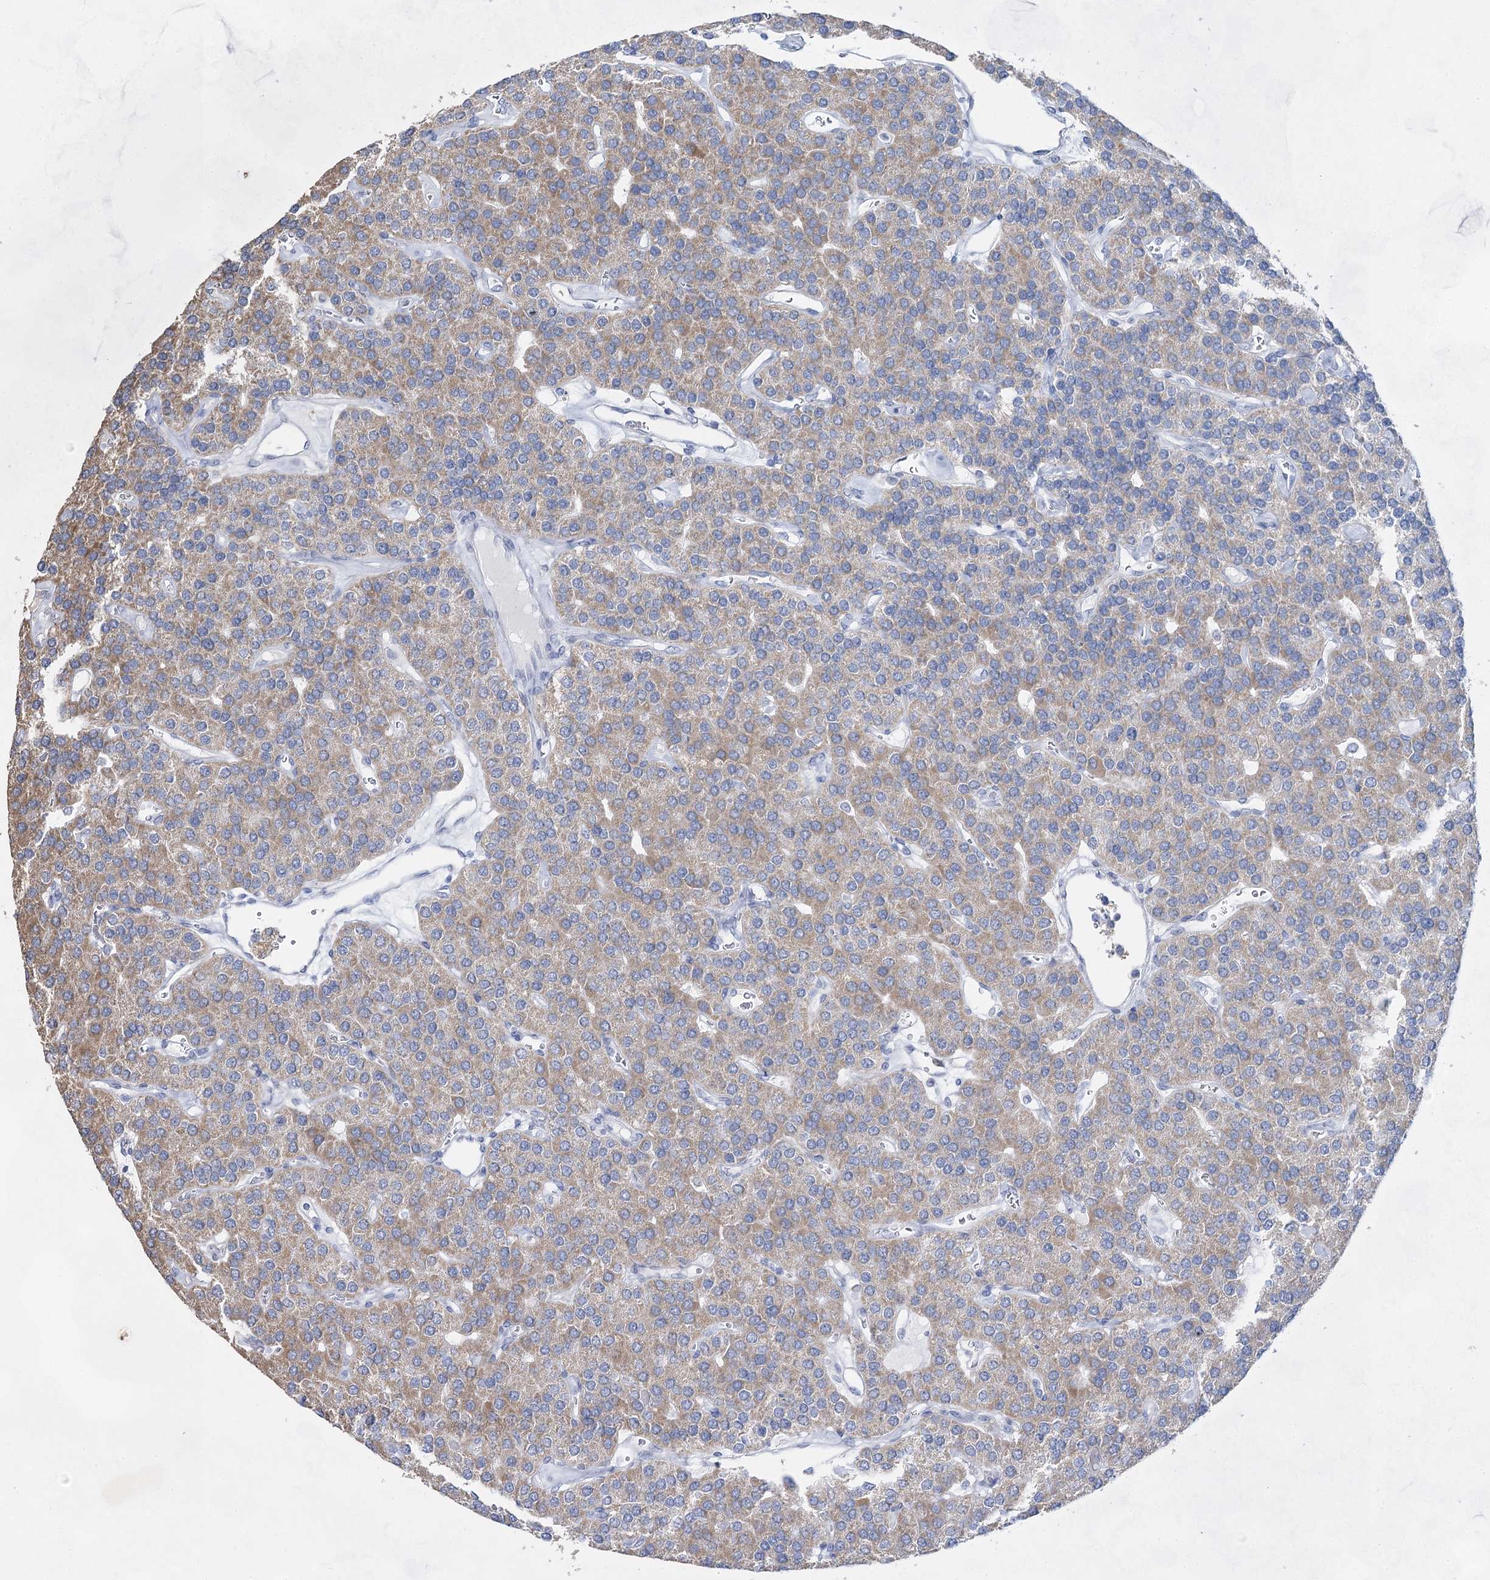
{"staining": {"intensity": "weak", "quantity": ">75%", "location": "cytoplasmic/membranous"}, "tissue": "parathyroid gland", "cell_type": "Glandular cells", "image_type": "normal", "snomed": [{"axis": "morphology", "description": "Normal tissue, NOS"}, {"axis": "morphology", "description": "Adenoma, NOS"}, {"axis": "topography", "description": "Parathyroid gland"}], "caption": "Protein analysis of unremarkable parathyroid gland shows weak cytoplasmic/membranous expression in about >75% of glandular cells.", "gene": "BPHL", "patient": {"sex": "female", "age": 86}}